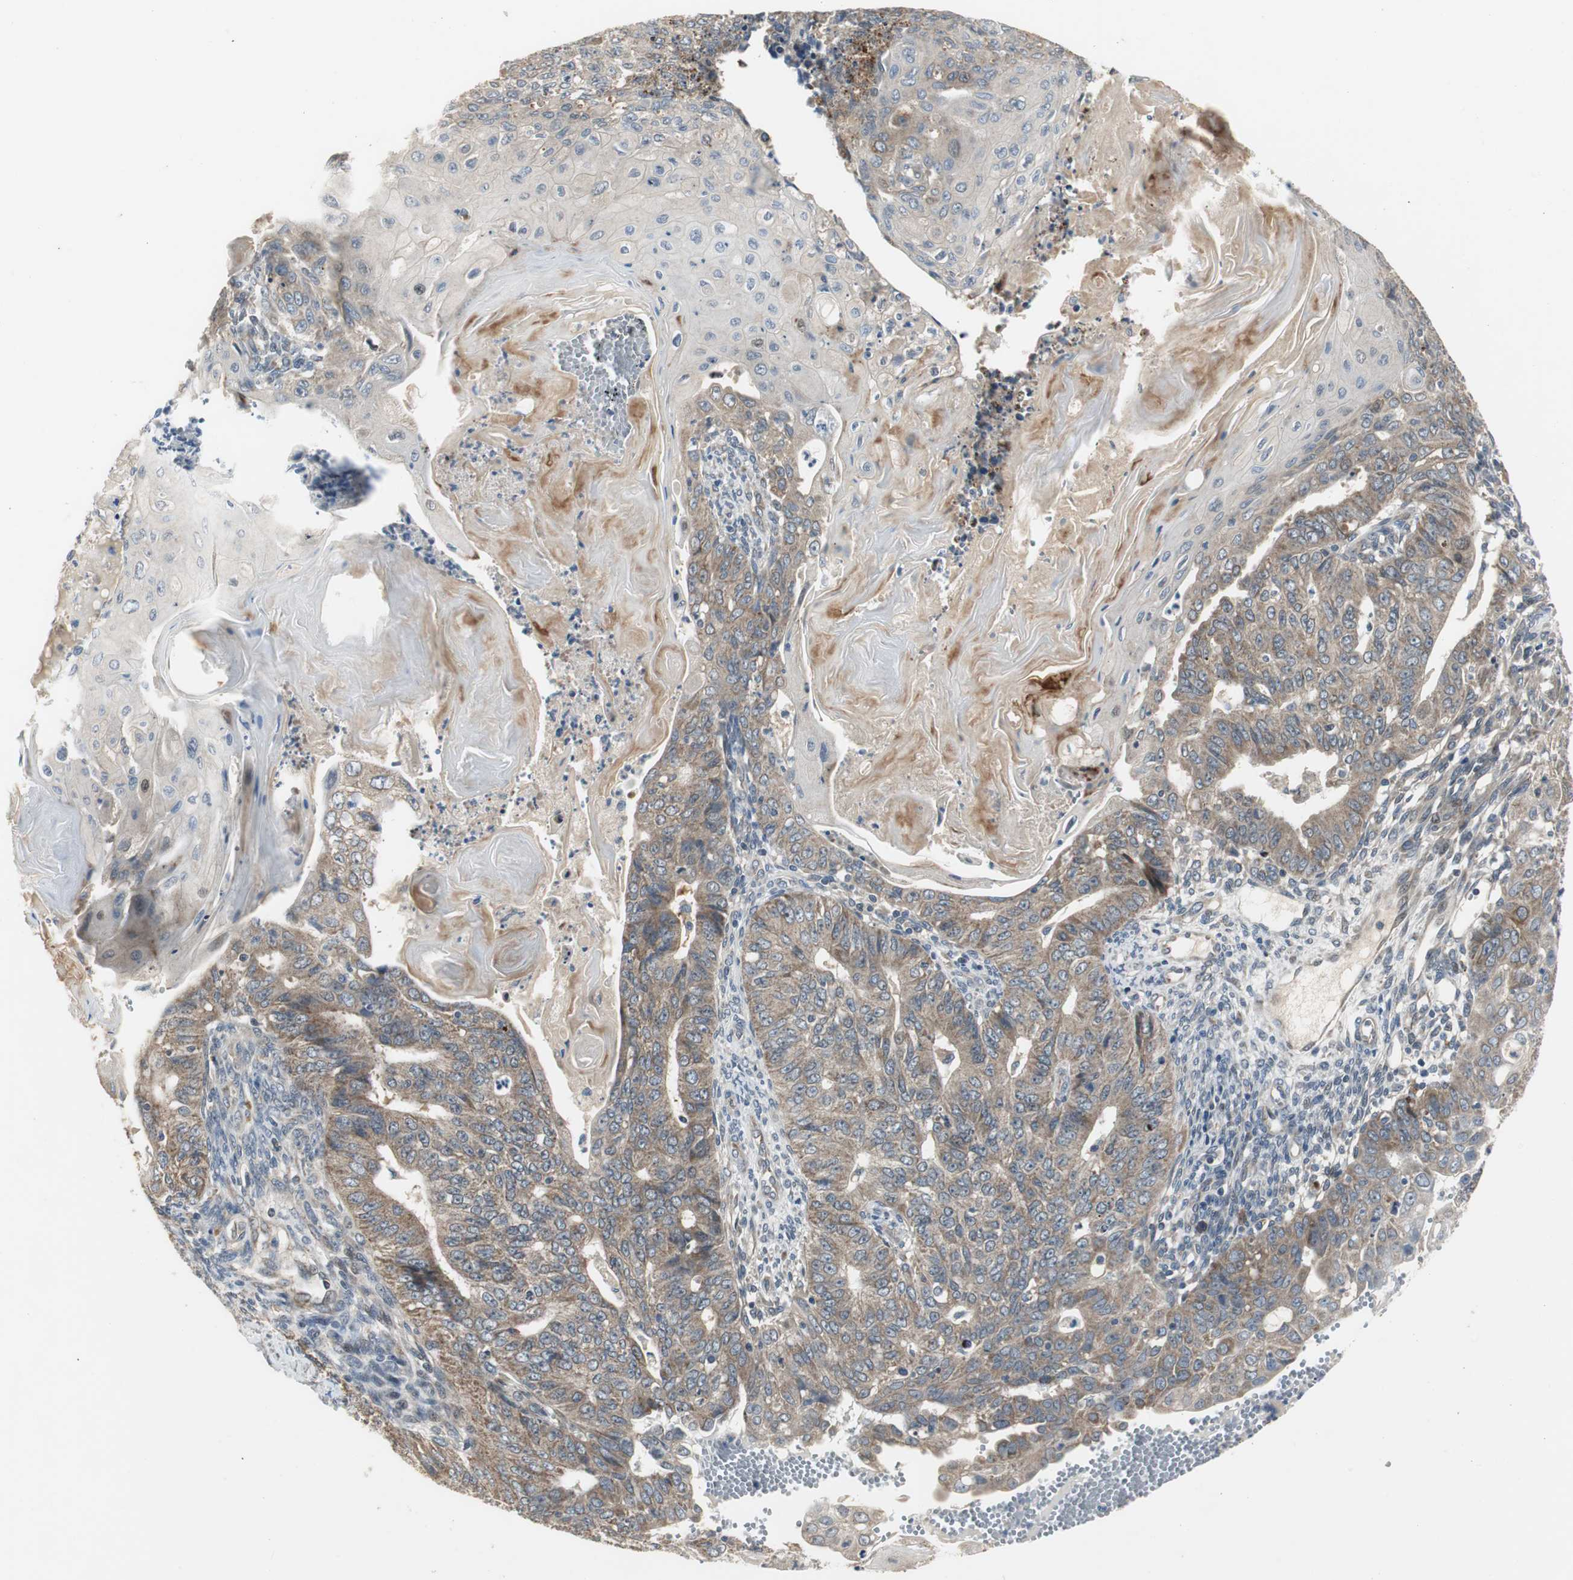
{"staining": {"intensity": "moderate", "quantity": ">75%", "location": "cytoplasmic/membranous"}, "tissue": "endometrial cancer", "cell_type": "Tumor cells", "image_type": "cancer", "snomed": [{"axis": "morphology", "description": "Neoplasm, malignant, NOS"}, {"axis": "topography", "description": "Endometrium"}], "caption": "Endometrial cancer stained for a protein (brown) exhibits moderate cytoplasmic/membranous positive positivity in about >75% of tumor cells.", "gene": "MYT1", "patient": {"sex": "female", "age": 74}}